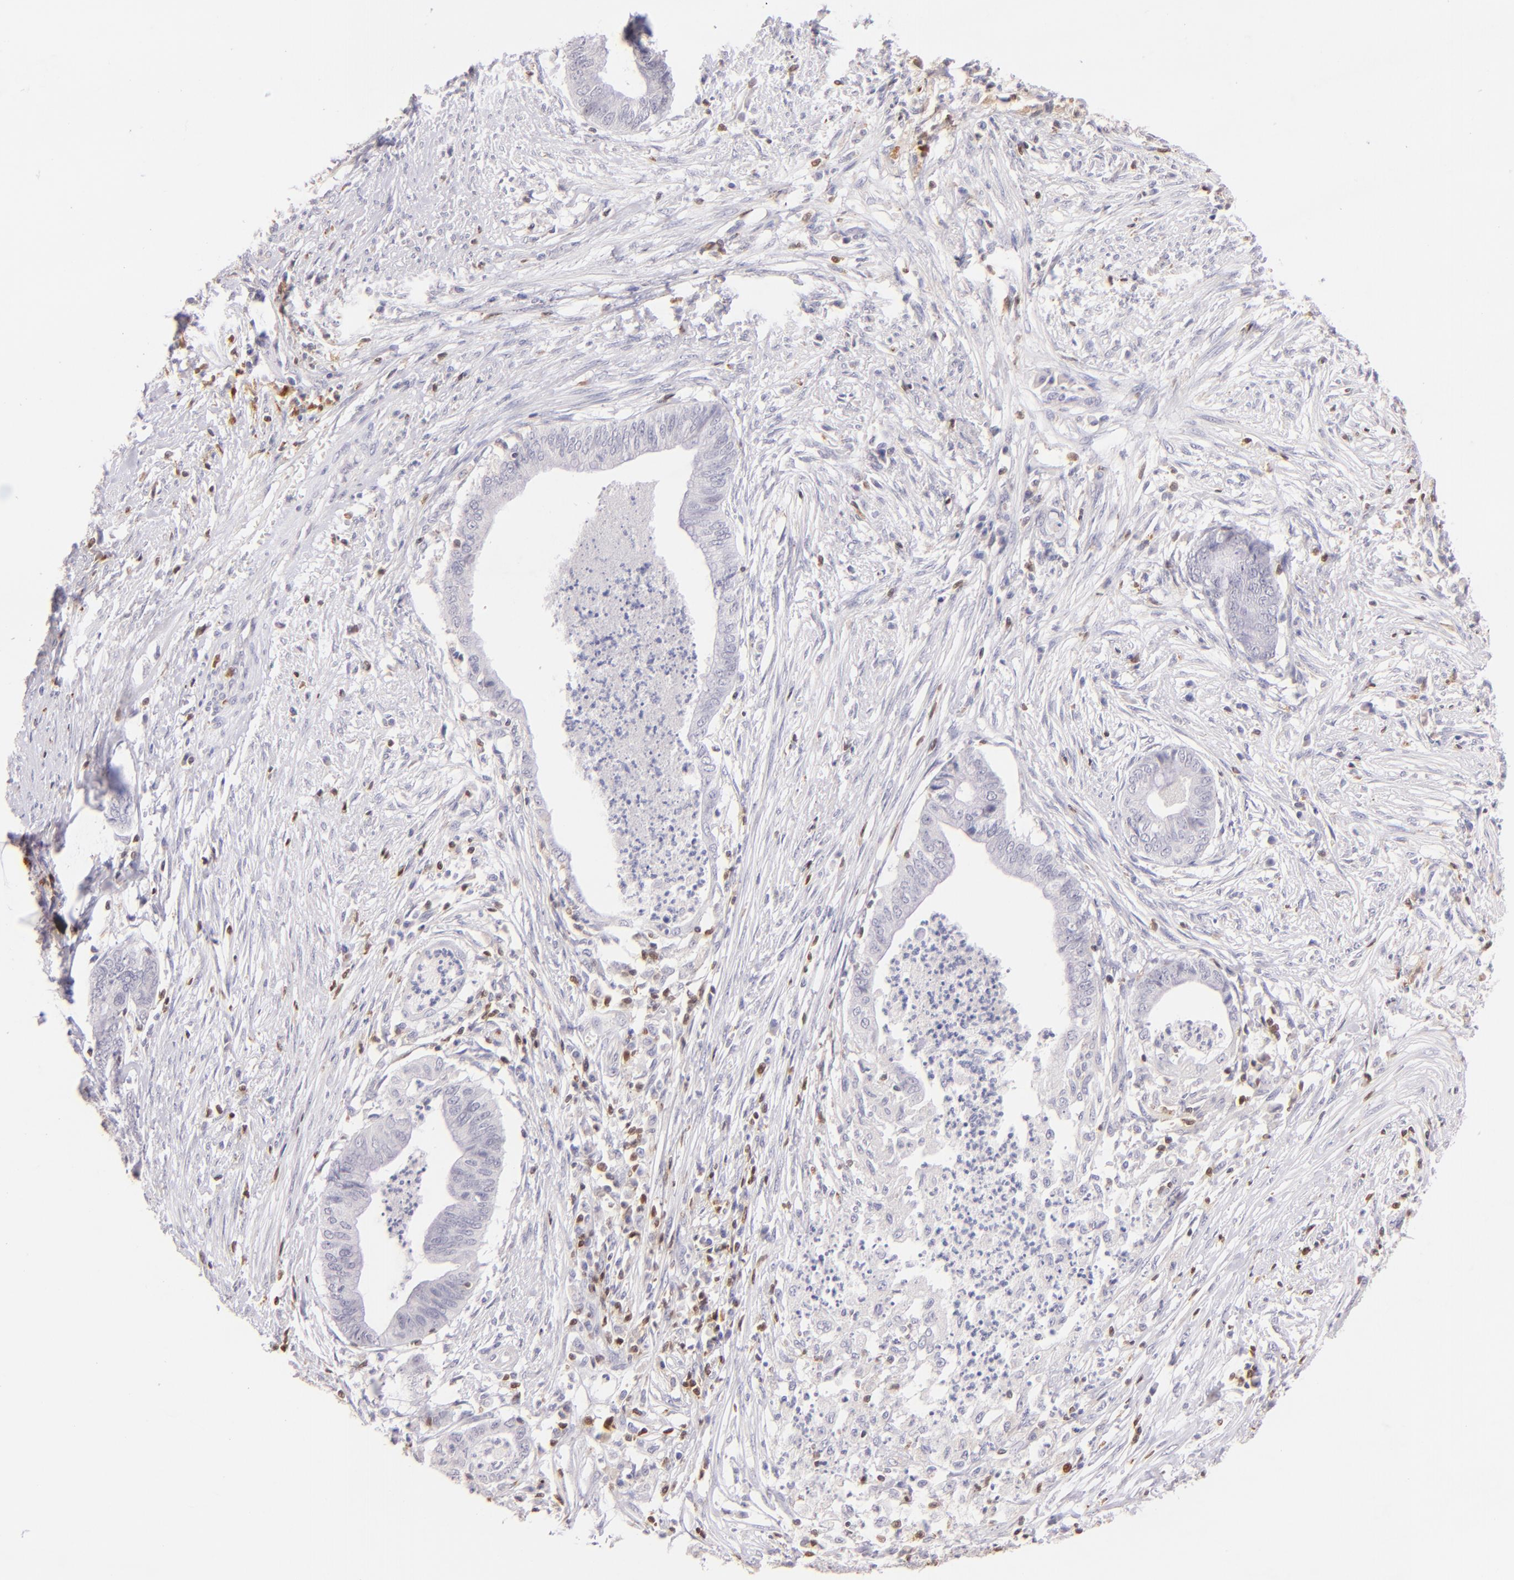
{"staining": {"intensity": "negative", "quantity": "none", "location": "none"}, "tissue": "endometrial cancer", "cell_type": "Tumor cells", "image_type": "cancer", "snomed": [{"axis": "morphology", "description": "Necrosis, NOS"}, {"axis": "morphology", "description": "Adenocarcinoma, NOS"}, {"axis": "topography", "description": "Endometrium"}], "caption": "IHC image of endometrial adenocarcinoma stained for a protein (brown), which reveals no staining in tumor cells.", "gene": "ZAP70", "patient": {"sex": "female", "age": 79}}